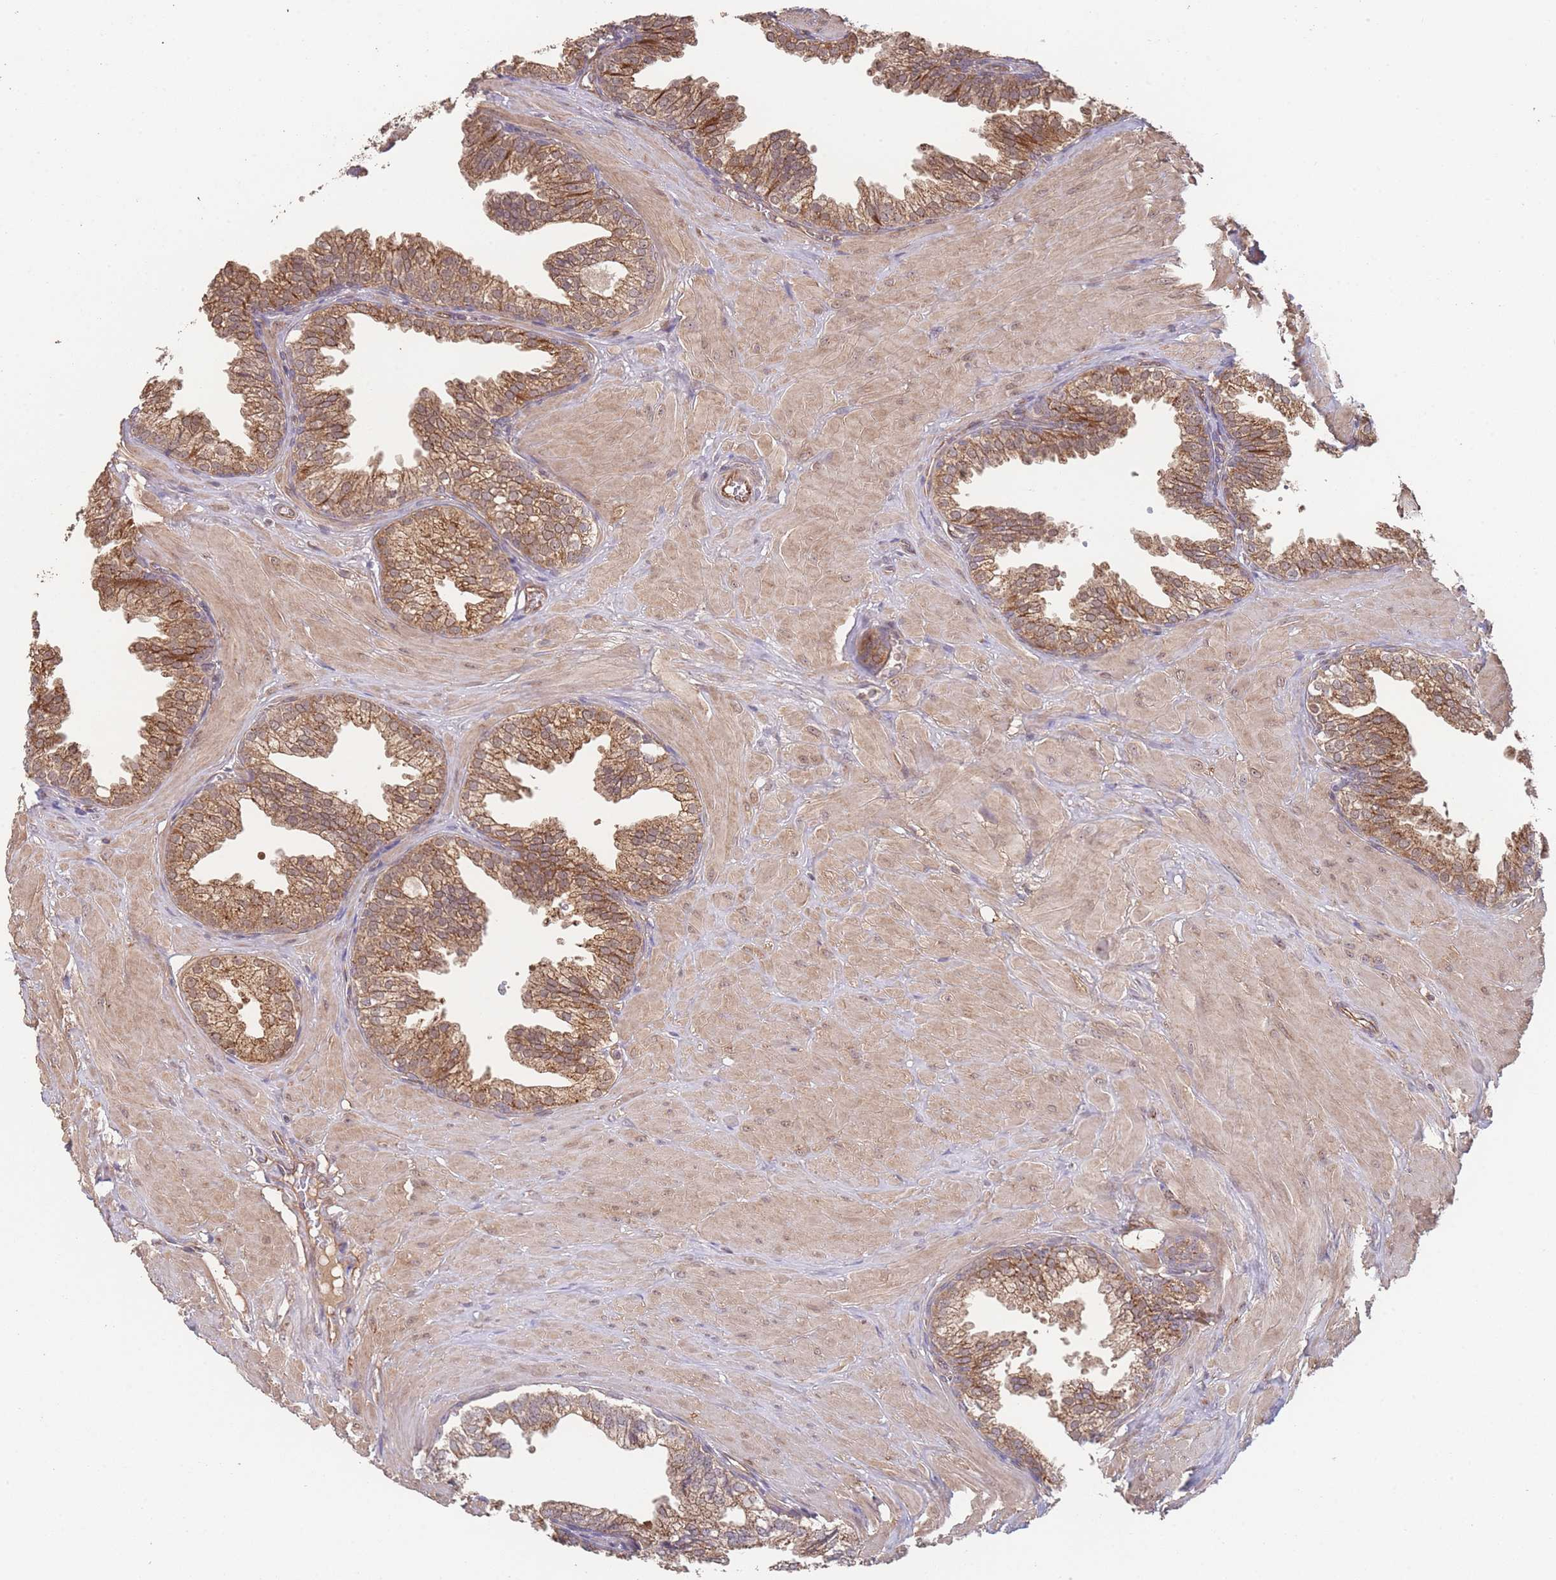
{"staining": {"intensity": "moderate", "quantity": ">75%", "location": "cytoplasmic/membranous"}, "tissue": "prostate", "cell_type": "Glandular cells", "image_type": "normal", "snomed": [{"axis": "morphology", "description": "Normal tissue, NOS"}, {"axis": "topography", "description": "Prostate"}, {"axis": "topography", "description": "Peripheral nerve tissue"}], "caption": "The histopathology image shows immunohistochemical staining of benign prostate. There is moderate cytoplasmic/membranous expression is appreciated in approximately >75% of glandular cells.", "gene": "PXMP4", "patient": {"sex": "male", "age": 55}}